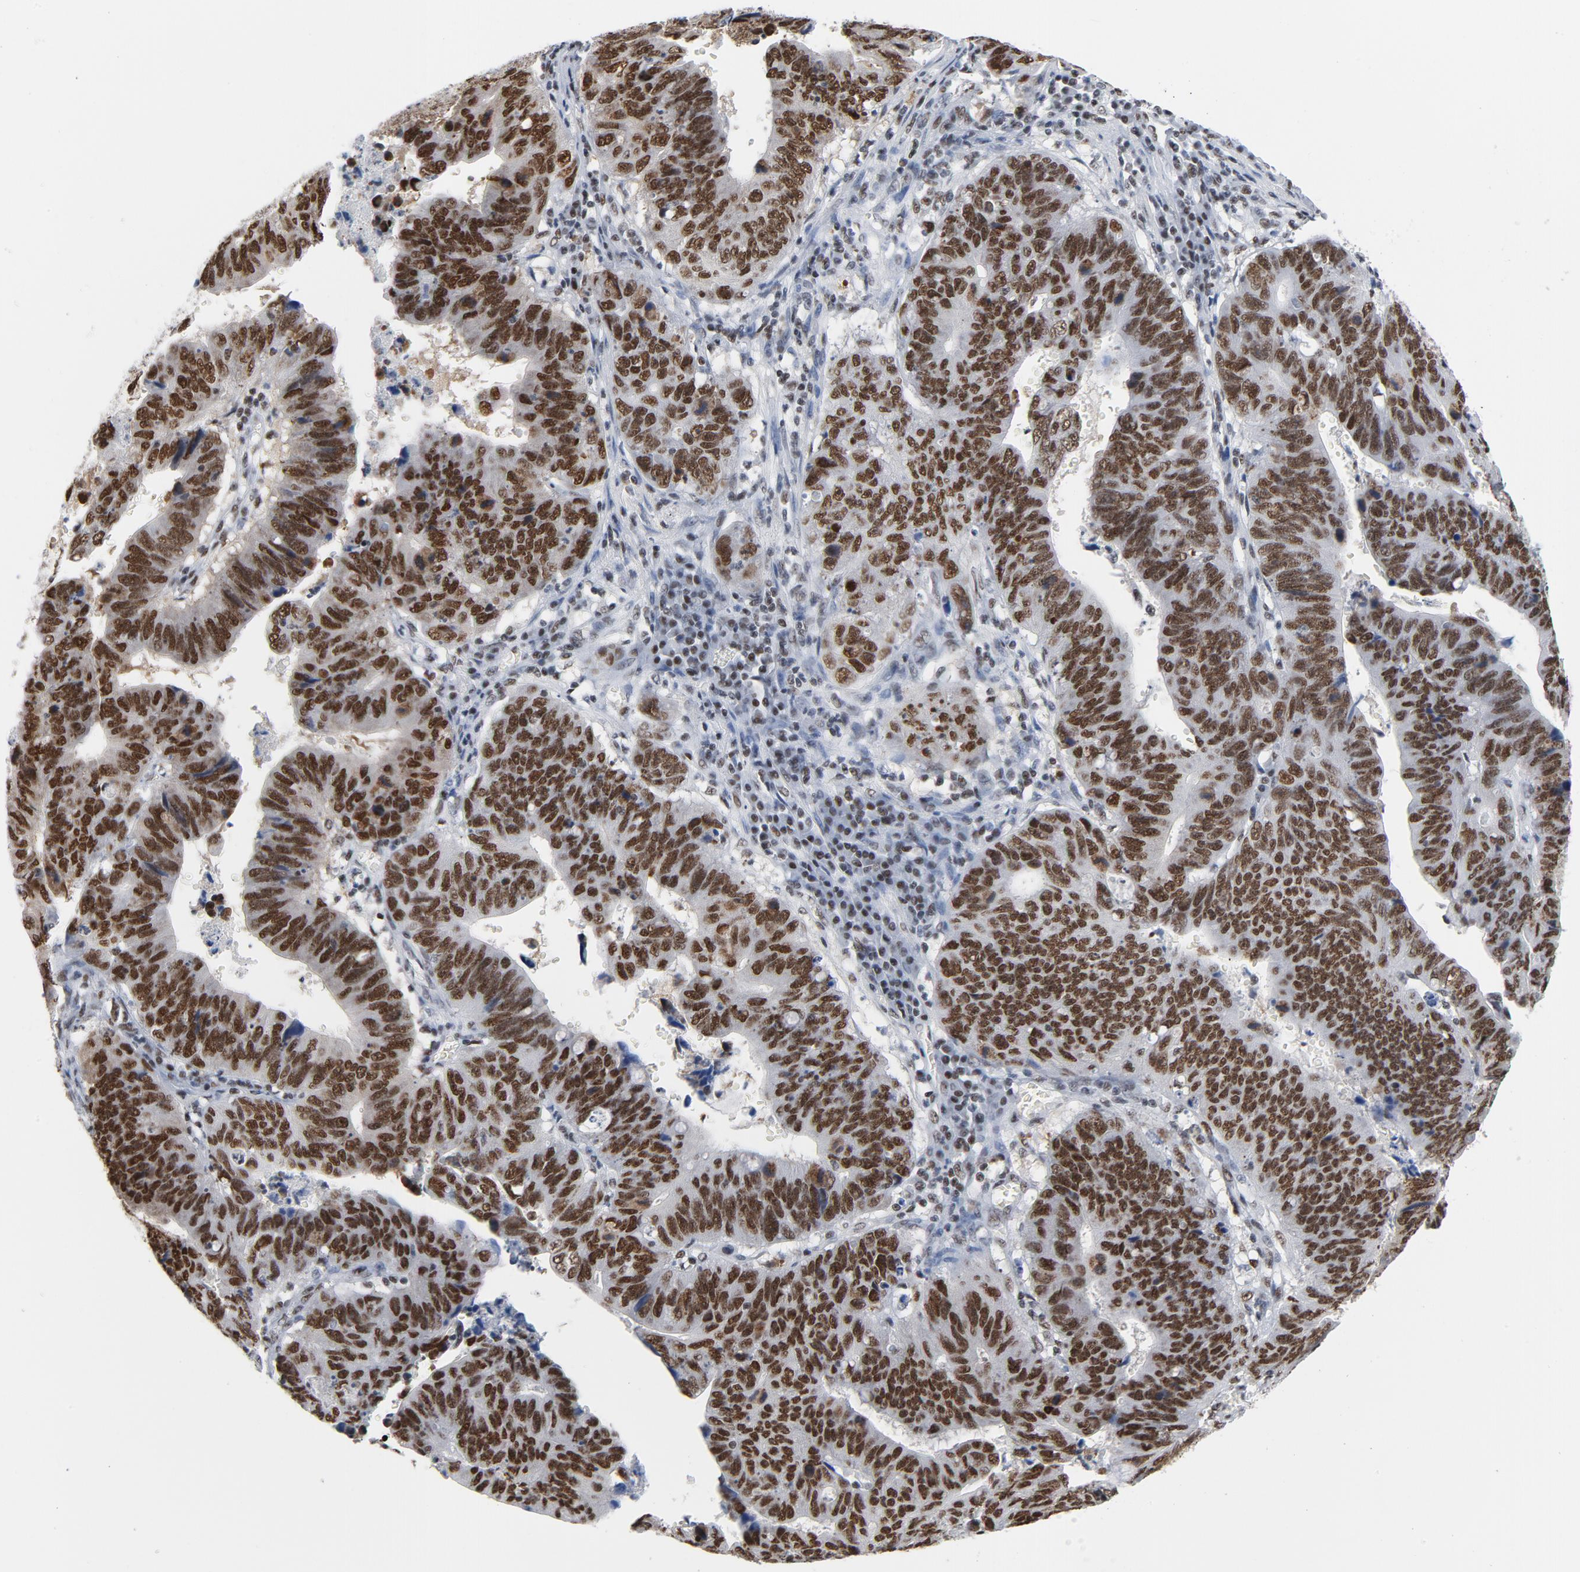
{"staining": {"intensity": "moderate", "quantity": ">75%", "location": "nuclear"}, "tissue": "stomach cancer", "cell_type": "Tumor cells", "image_type": "cancer", "snomed": [{"axis": "morphology", "description": "Adenocarcinoma, NOS"}, {"axis": "topography", "description": "Stomach"}], "caption": "Immunohistochemical staining of stomach adenocarcinoma displays medium levels of moderate nuclear protein staining in approximately >75% of tumor cells.", "gene": "CSTF2", "patient": {"sex": "male", "age": 59}}